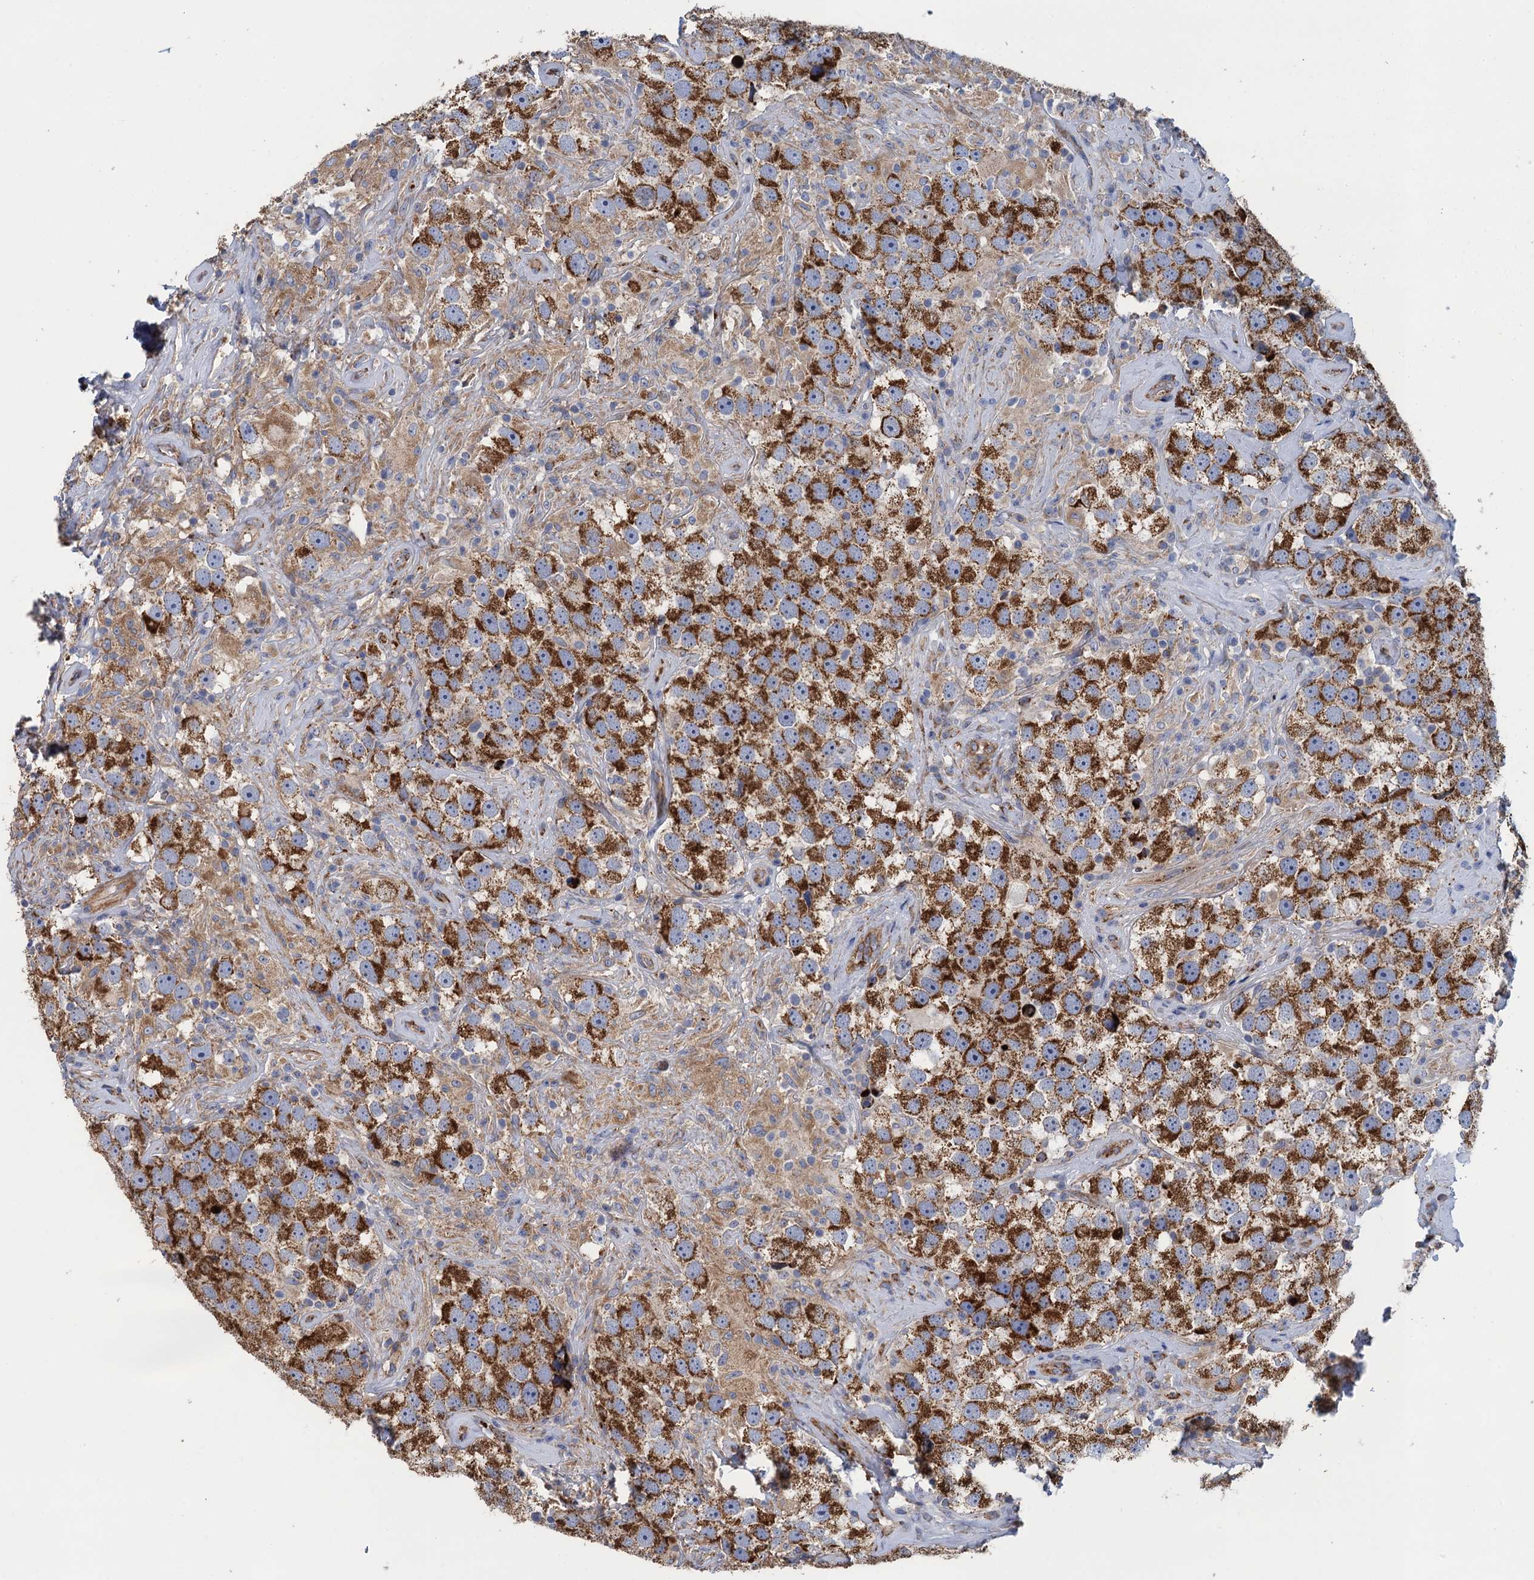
{"staining": {"intensity": "strong", "quantity": ">75%", "location": "cytoplasmic/membranous"}, "tissue": "testis cancer", "cell_type": "Tumor cells", "image_type": "cancer", "snomed": [{"axis": "morphology", "description": "Seminoma, NOS"}, {"axis": "topography", "description": "Testis"}], "caption": "A photomicrograph of testis cancer (seminoma) stained for a protein demonstrates strong cytoplasmic/membranous brown staining in tumor cells.", "gene": "GCSH", "patient": {"sex": "male", "age": 49}}